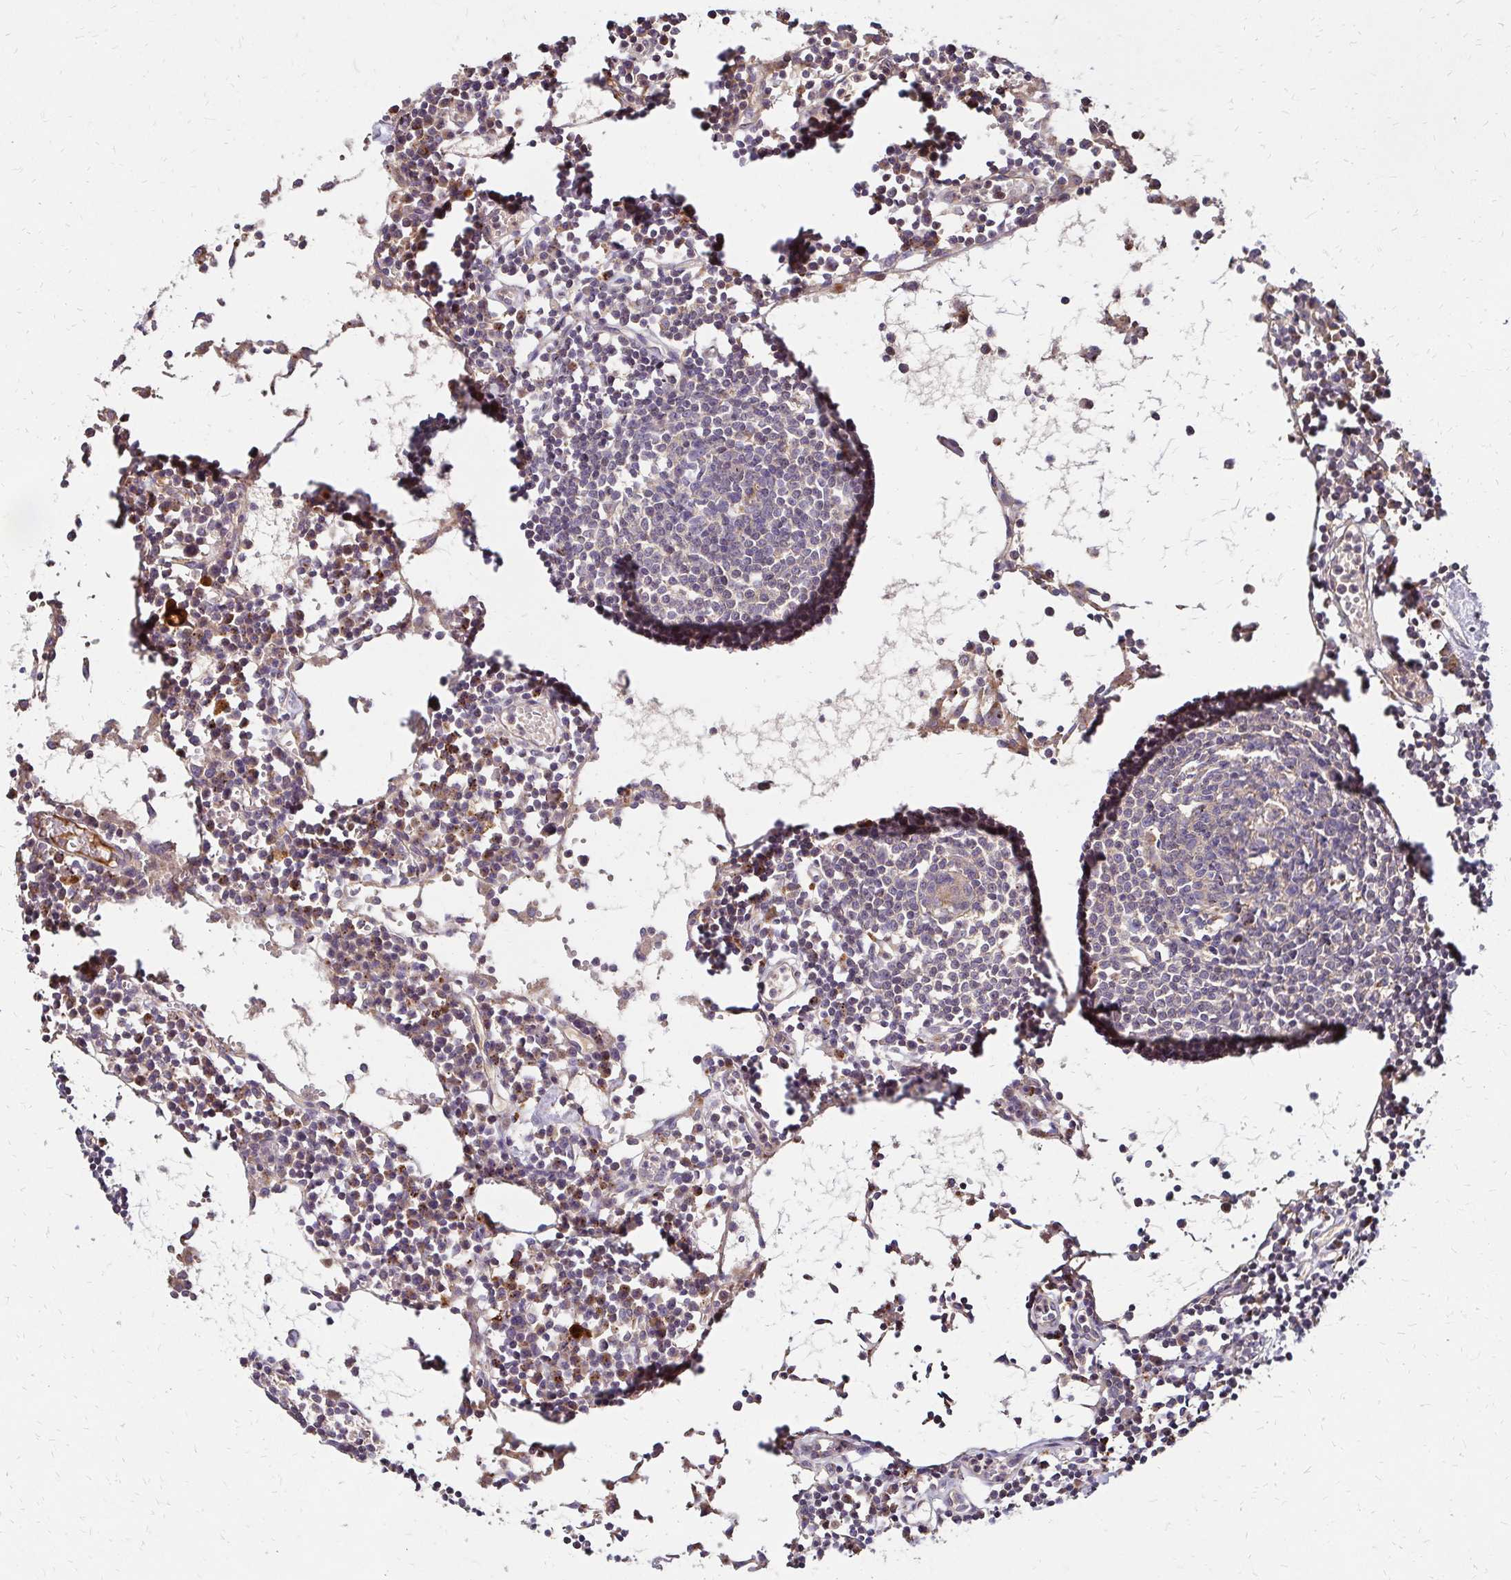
{"staining": {"intensity": "moderate", "quantity": "<25%", "location": "cytoplasmic/membranous"}, "tissue": "lymph node", "cell_type": "Germinal center cells", "image_type": "normal", "snomed": [{"axis": "morphology", "description": "Normal tissue, NOS"}, {"axis": "topography", "description": "Lymph node"}], "caption": "Immunohistochemistry (IHC) image of normal lymph node: lymph node stained using immunohistochemistry demonstrates low levels of moderate protein expression localized specifically in the cytoplasmic/membranous of germinal center cells, appearing as a cytoplasmic/membranous brown color.", "gene": "IDUA", "patient": {"sex": "female", "age": 78}}